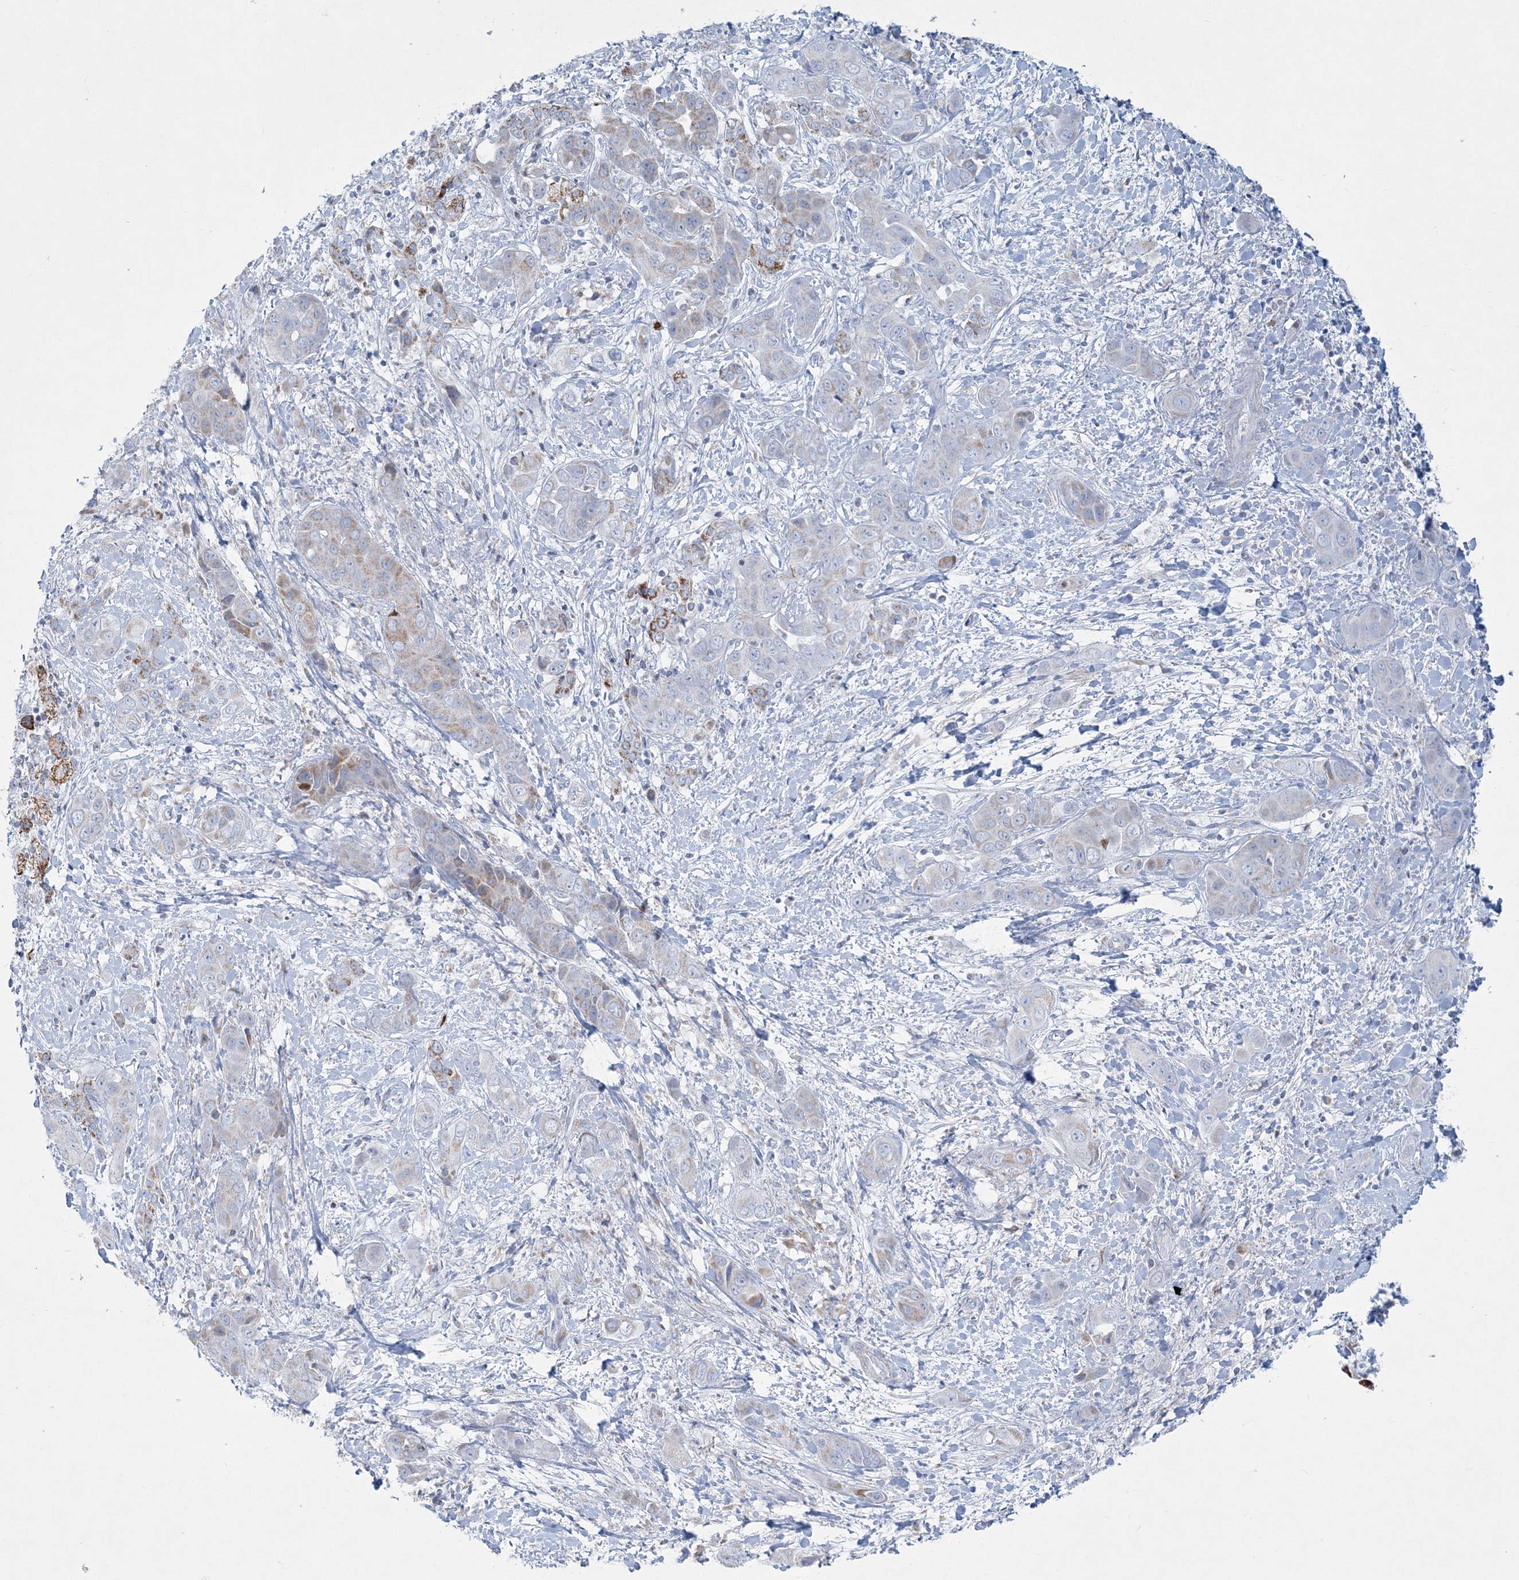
{"staining": {"intensity": "negative", "quantity": "none", "location": "none"}, "tissue": "liver cancer", "cell_type": "Tumor cells", "image_type": "cancer", "snomed": [{"axis": "morphology", "description": "Cholangiocarcinoma"}, {"axis": "topography", "description": "Liver"}], "caption": "IHC of liver cancer demonstrates no staining in tumor cells.", "gene": "TBC1D7", "patient": {"sex": "female", "age": 52}}